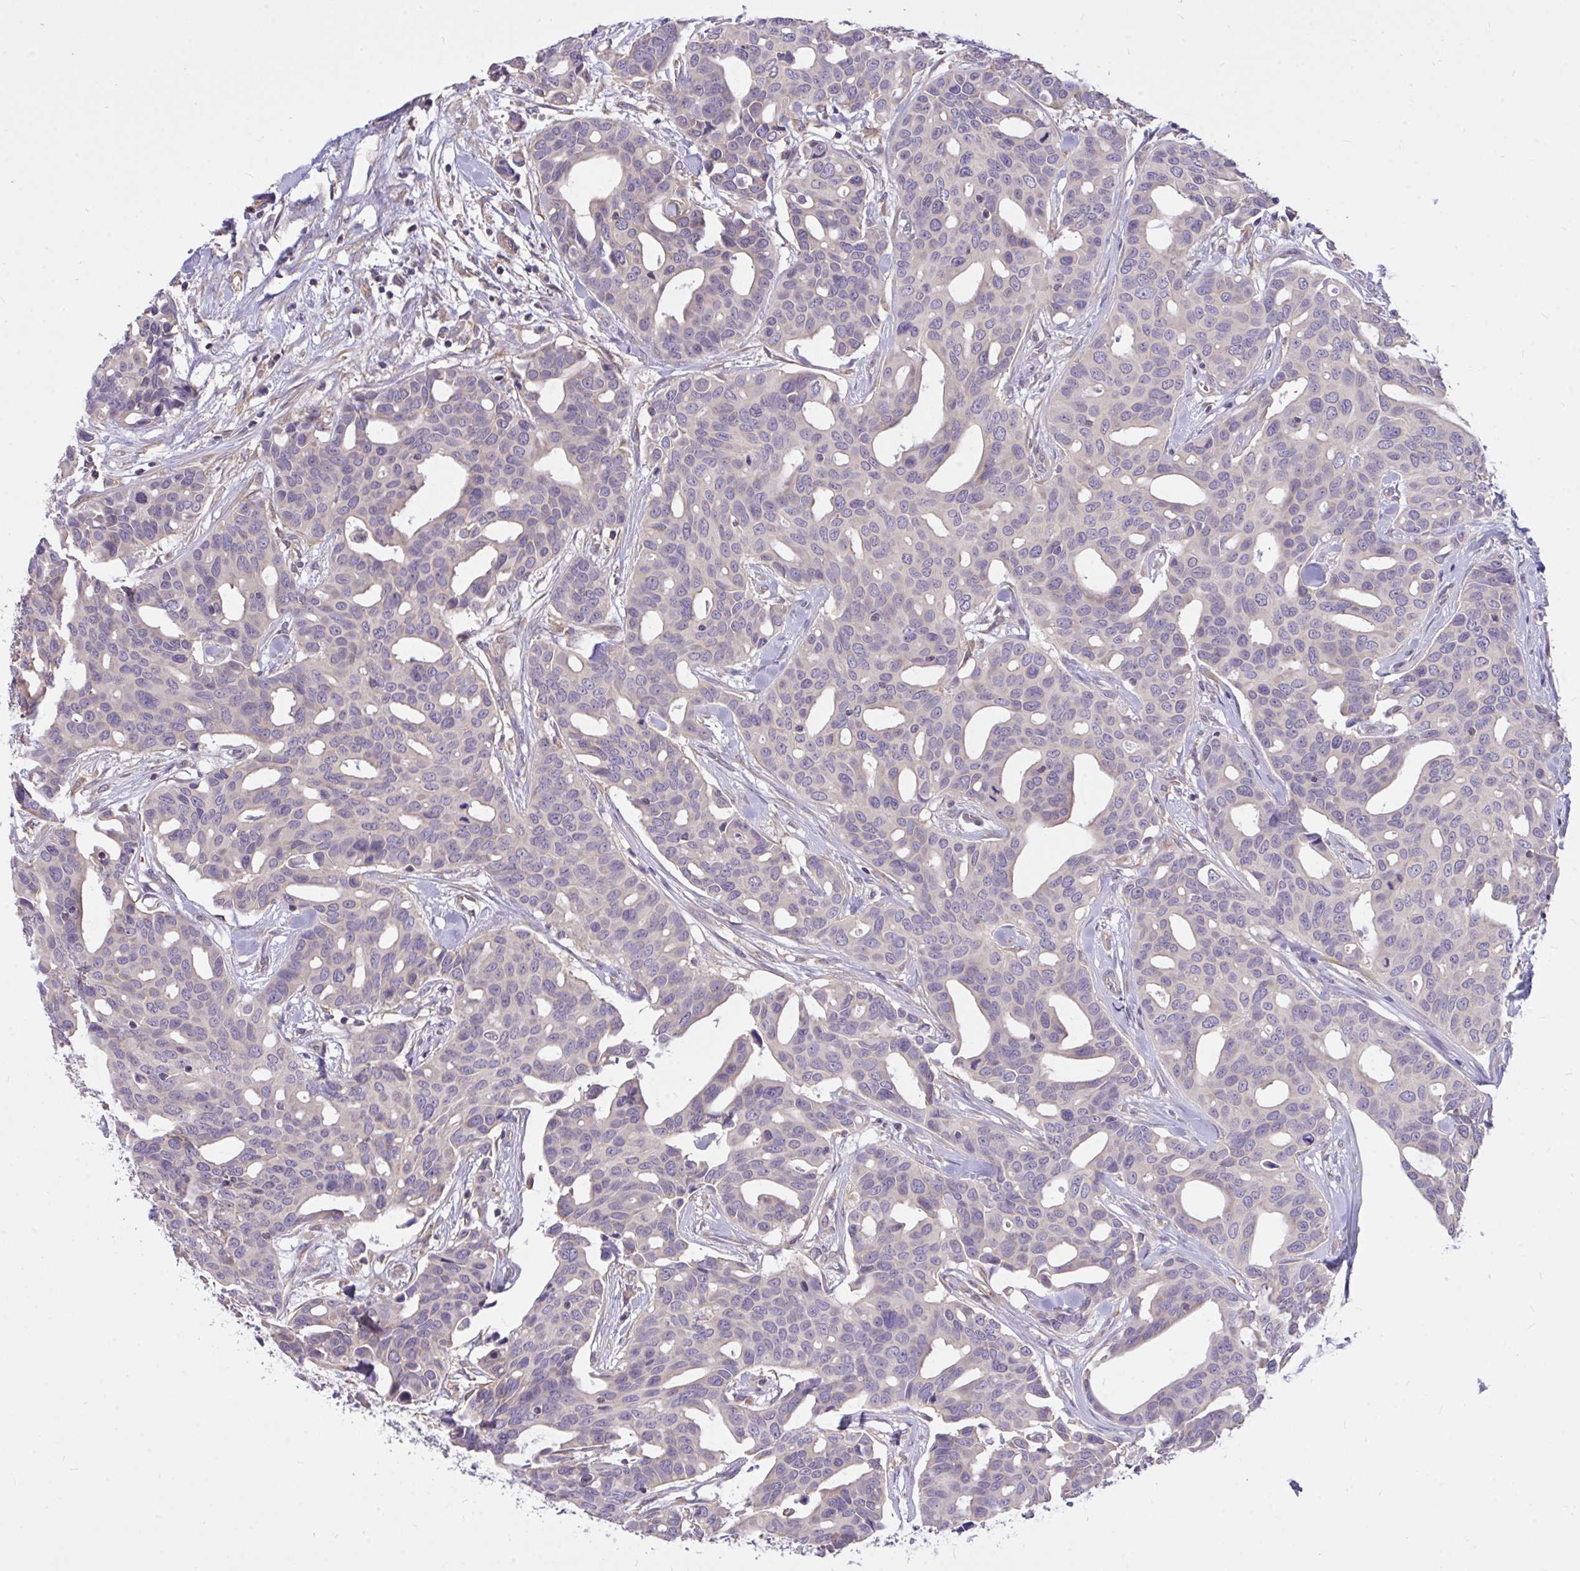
{"staining": {"intensity": "negative", "quantity": "none", "location": "none"}, "tissue": "breast cancer", "cell_type": "Tumor cells", "image_type": "cancer", "snomed": [{"axis": "morphology", "description": "Duct carcinoma"}, {"axis": "topography", "description": "Breast"}], "caption": "Immunohistochemistry micrograph of neoplastic tissue: human breast infiltrating ductal carcinoma stained with DAB shows no significant protein positivity in tumor cells.", "gene": "TLN2", "patient": {"sex": "female", "age": 54}}